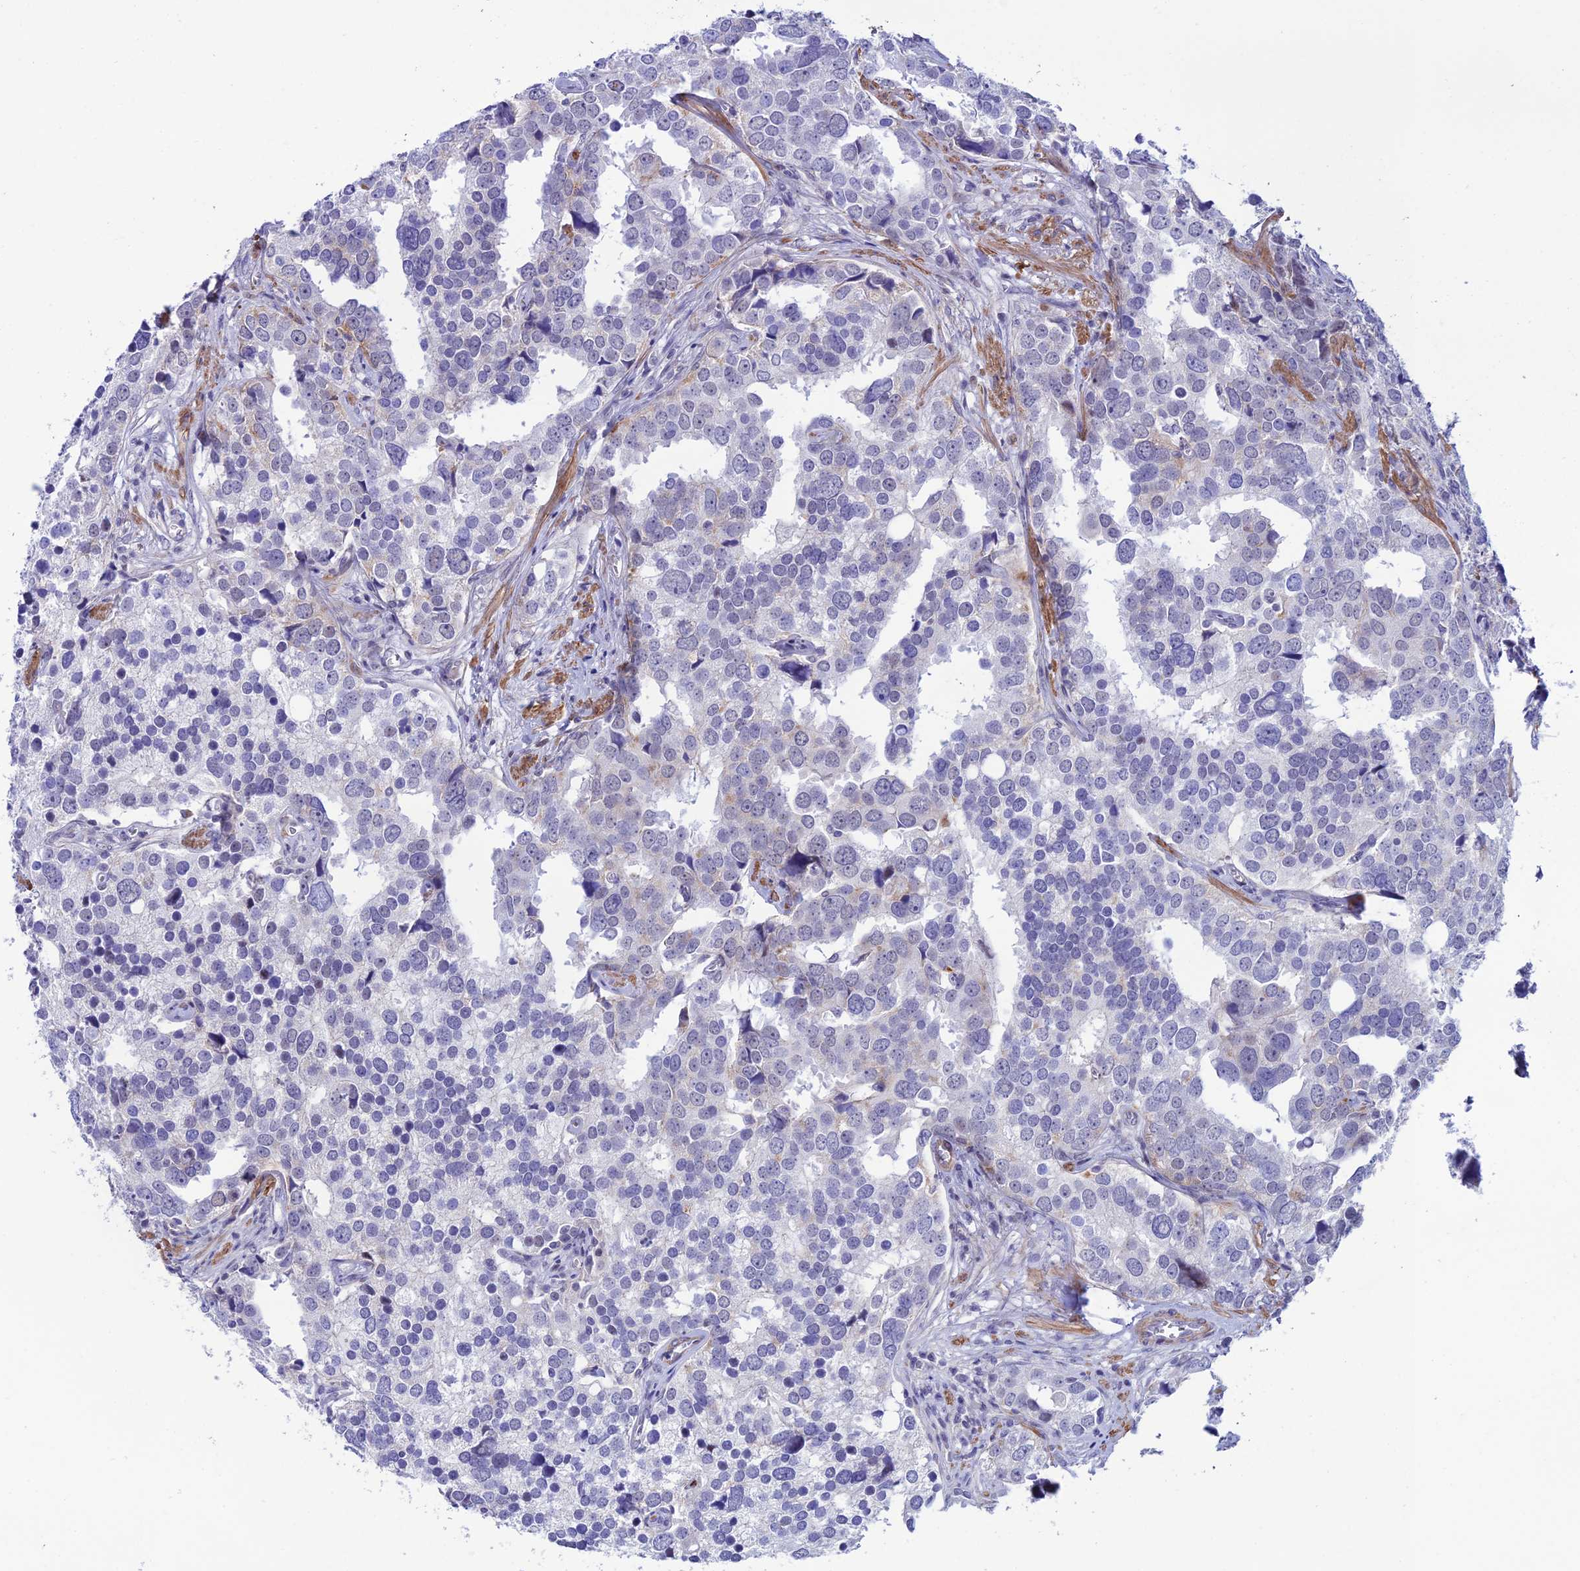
{"staining": {"intensity": "negative", "quantity": "none", "location": "none"}, "tissue": "prostate cancer", "cell_type": "Tumor cells", "image_type": "cancer", "snomed": [{"axis": "morphology", "description": "Adenocarcinoma, High grade"}, {"axis": "topography", "description": "Prostate"}], "caption": "Protein analysis of adenocarcinoma (high-grade) (prostate) demonstrates no significant positivity in tumor cells. (IHC, brightfield microscopy, high magnification).", "gene": "COL6A6", "patient": {"sex": "male", "age": 71}}